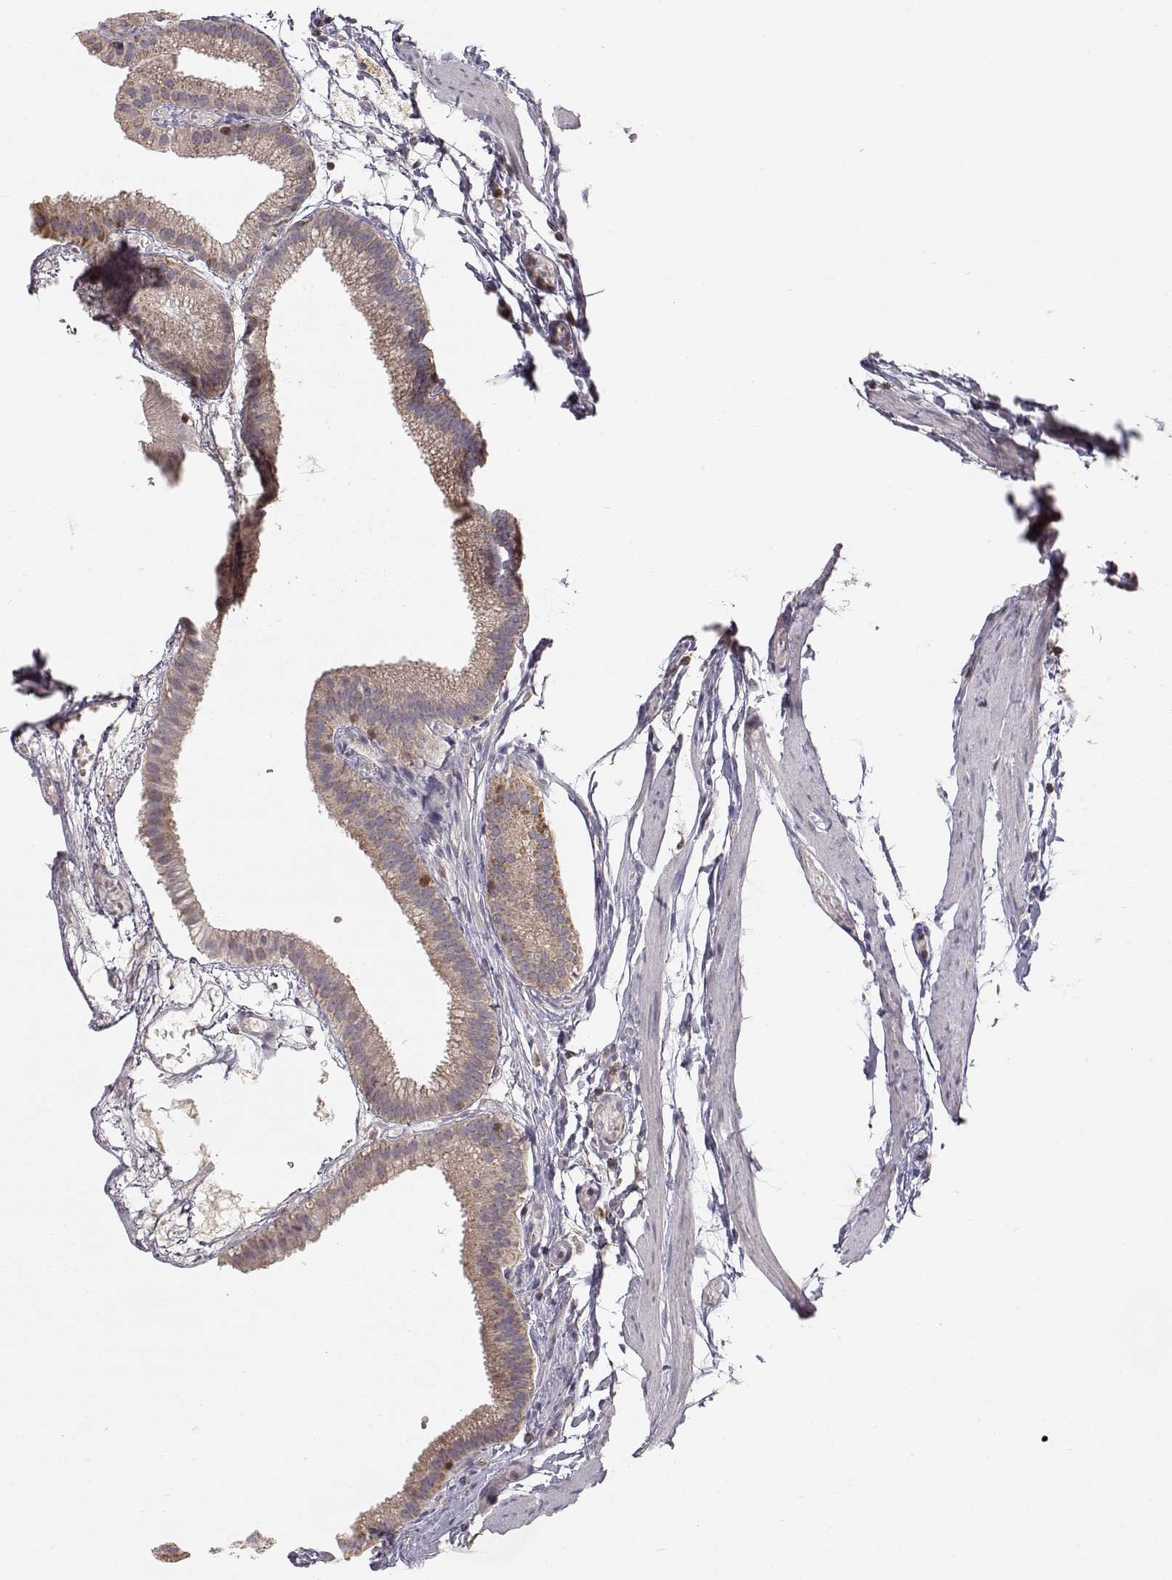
{"staining": {"intensity": "weak", "quantity": ">75%", "location": "cytoplasmic/membranous"}, "tissue": "gallbladder", "cell_type": "Glandular cells", "image_type": "normal", "snomed": [{"axis": "morphology", "description": "Normal tissue, NOS"}, {"axis": "topography", "description": "Gallbladder"}], "caption": "The micrograph displays staining of normal gallbladder, revealing weak cytoplasmic/membranous protein positivity (brown color) within glandular cells. (DAB (3,3'-diaminobenzidine) IHC, brown staining for protein, blue staining for nuclei).", "gene": "GRAP2", "patient": {"sex": "female", "age": 45}}